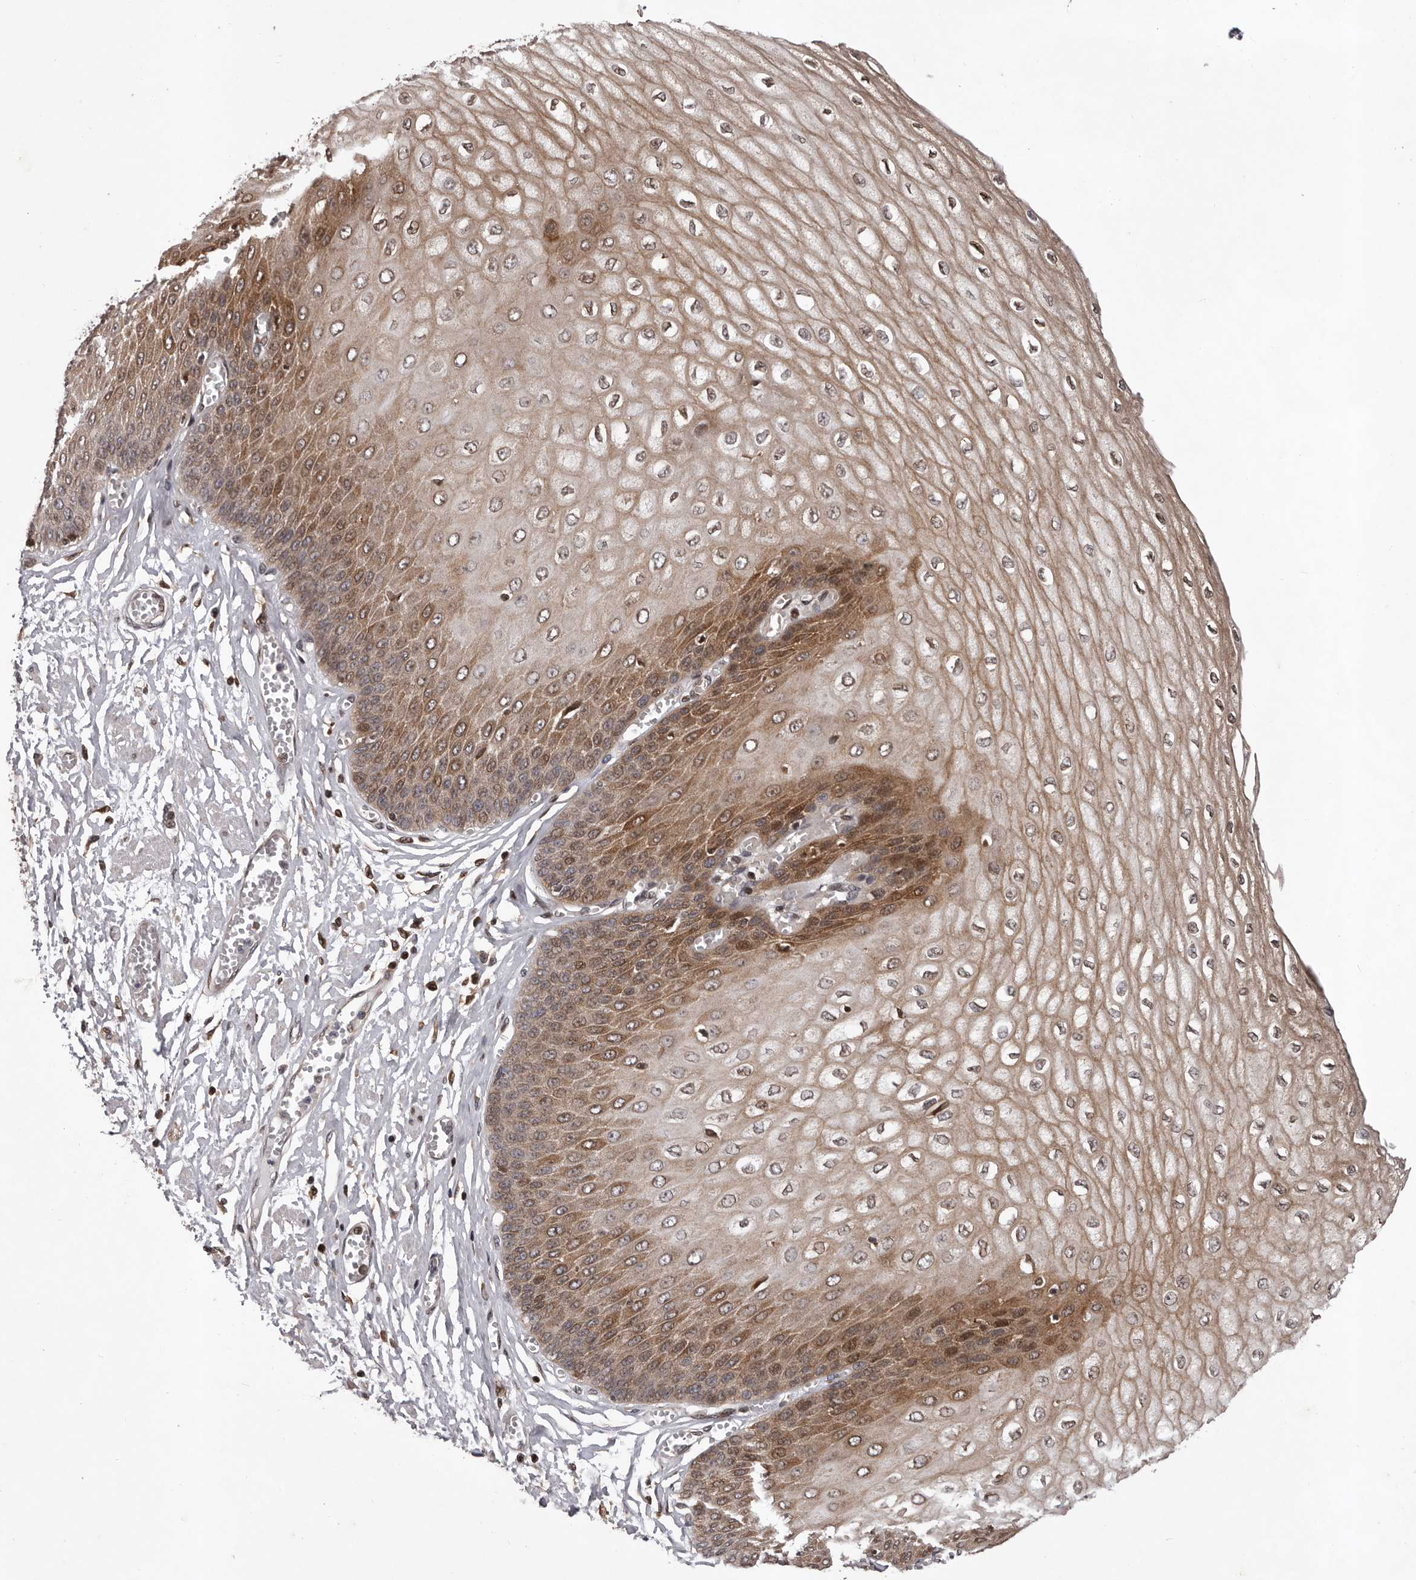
{"staining": {"intensity": "moderate", "quantity": ">75%", "location": "cytoplasmic/membranous,nuclear"}, "tissue": "esophagus", "cell_type": "Squamous epithelial cells", "image_type": "normal", "snomed": [{"axis": "morphology", "description": "Normal tissue, NOS"}, {"axis": "topography", "description": "Esophagus"}], "caption": "Immunohistochemical staining of benign esophagus reveals medium levels of moderate cytoplasmic/membranous,nuclear expression in approximately >75% of squamous epithelial cells.", "gene": "GADD45B", "patient": {"sex": "male", "age": 60}}